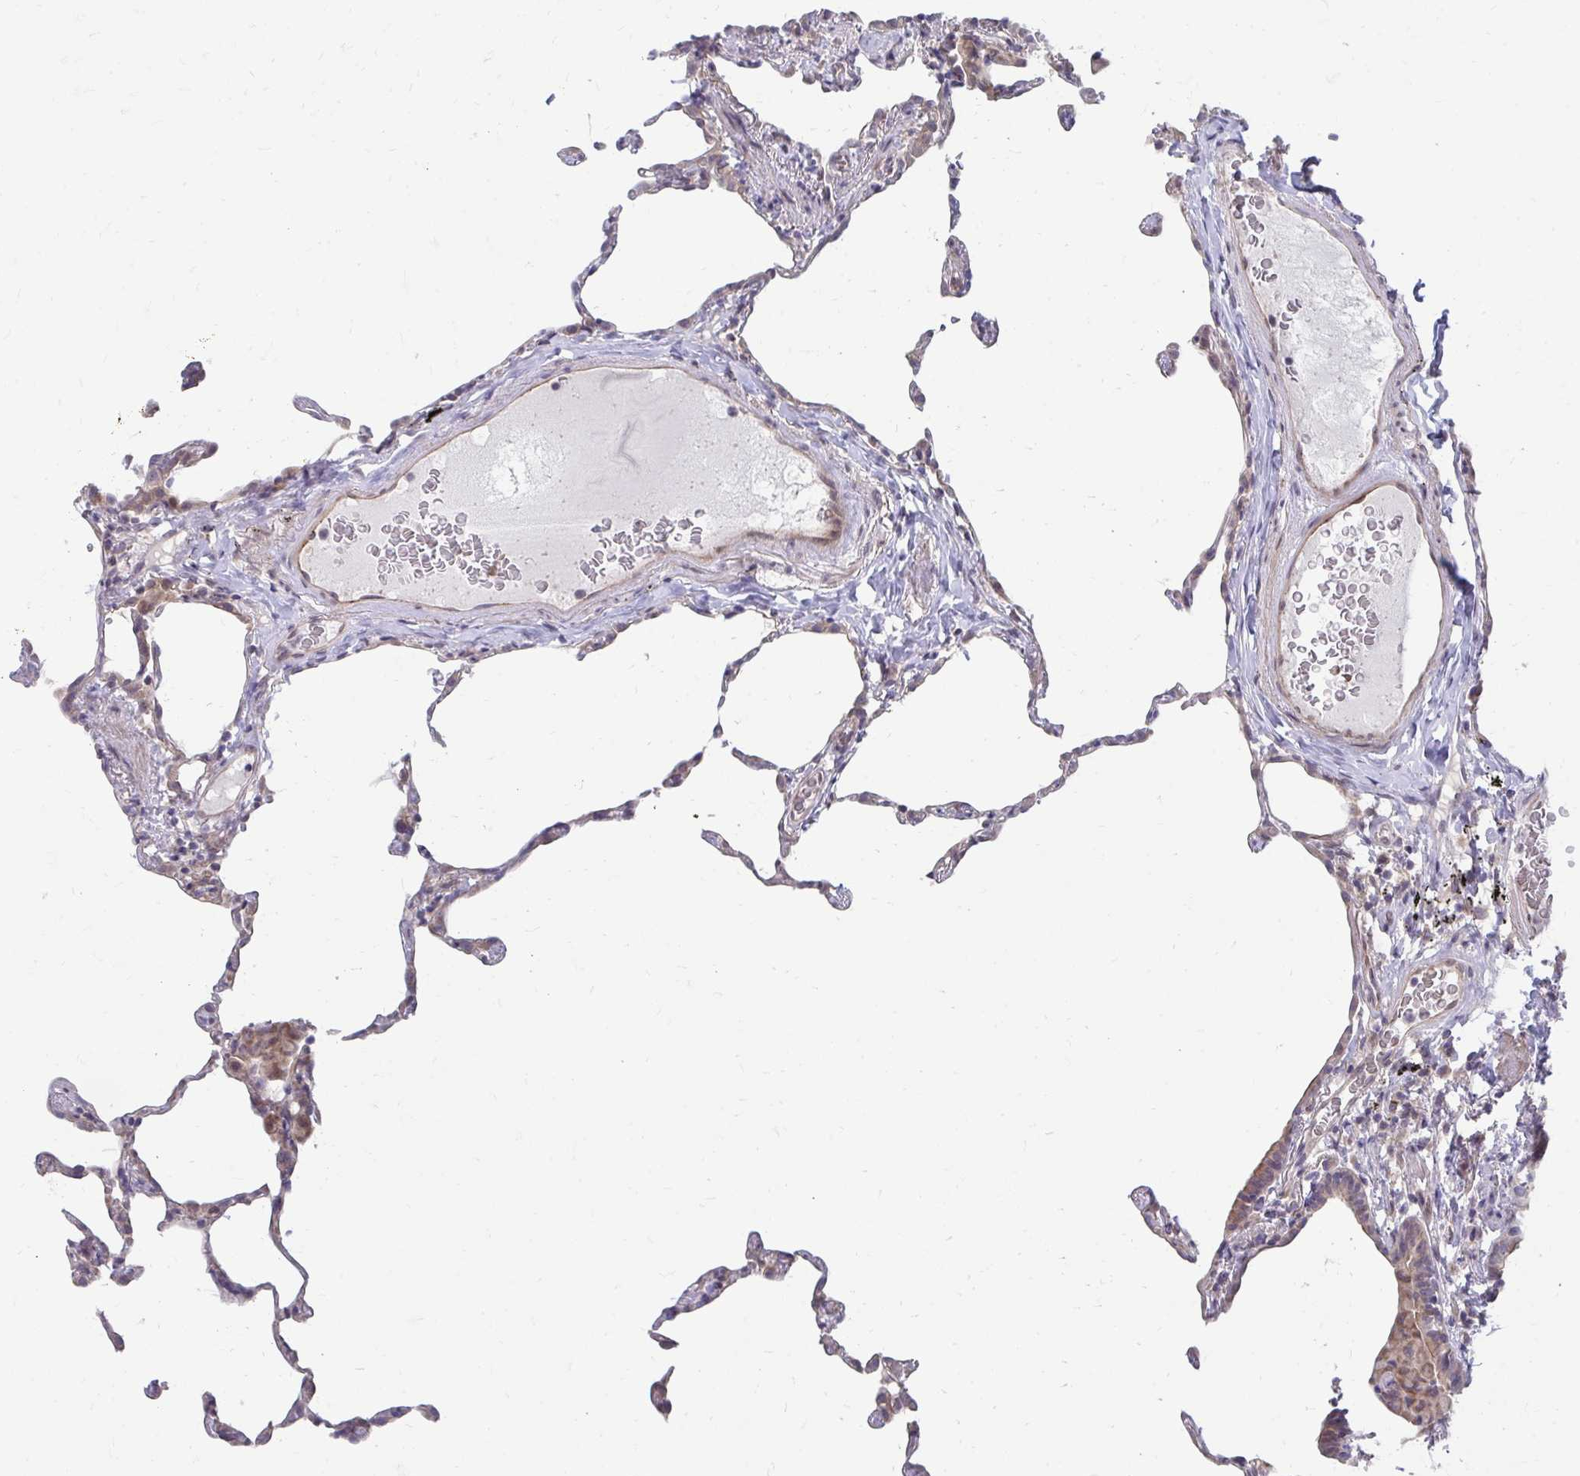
{"staining": {"intensity": "weak", "quantity": "25%-75%", "location": "cytoplasmic/membranous"}, "tissue": "lung", "cell_type": "Alveolar cells", "image_type": "normal", "snomed": [{"axis": "morphology", "description": "Normal tissue, NOS"}, {"axis": "topography", "description": "Lung"}], "caption": "A low amount of weak cytoplasmic/membranous staining is present in approximately 25%-75% of alveolar cells in benign lung.", "gene": "ITPR2", "patient": {"sex": "female", "age": 57}}